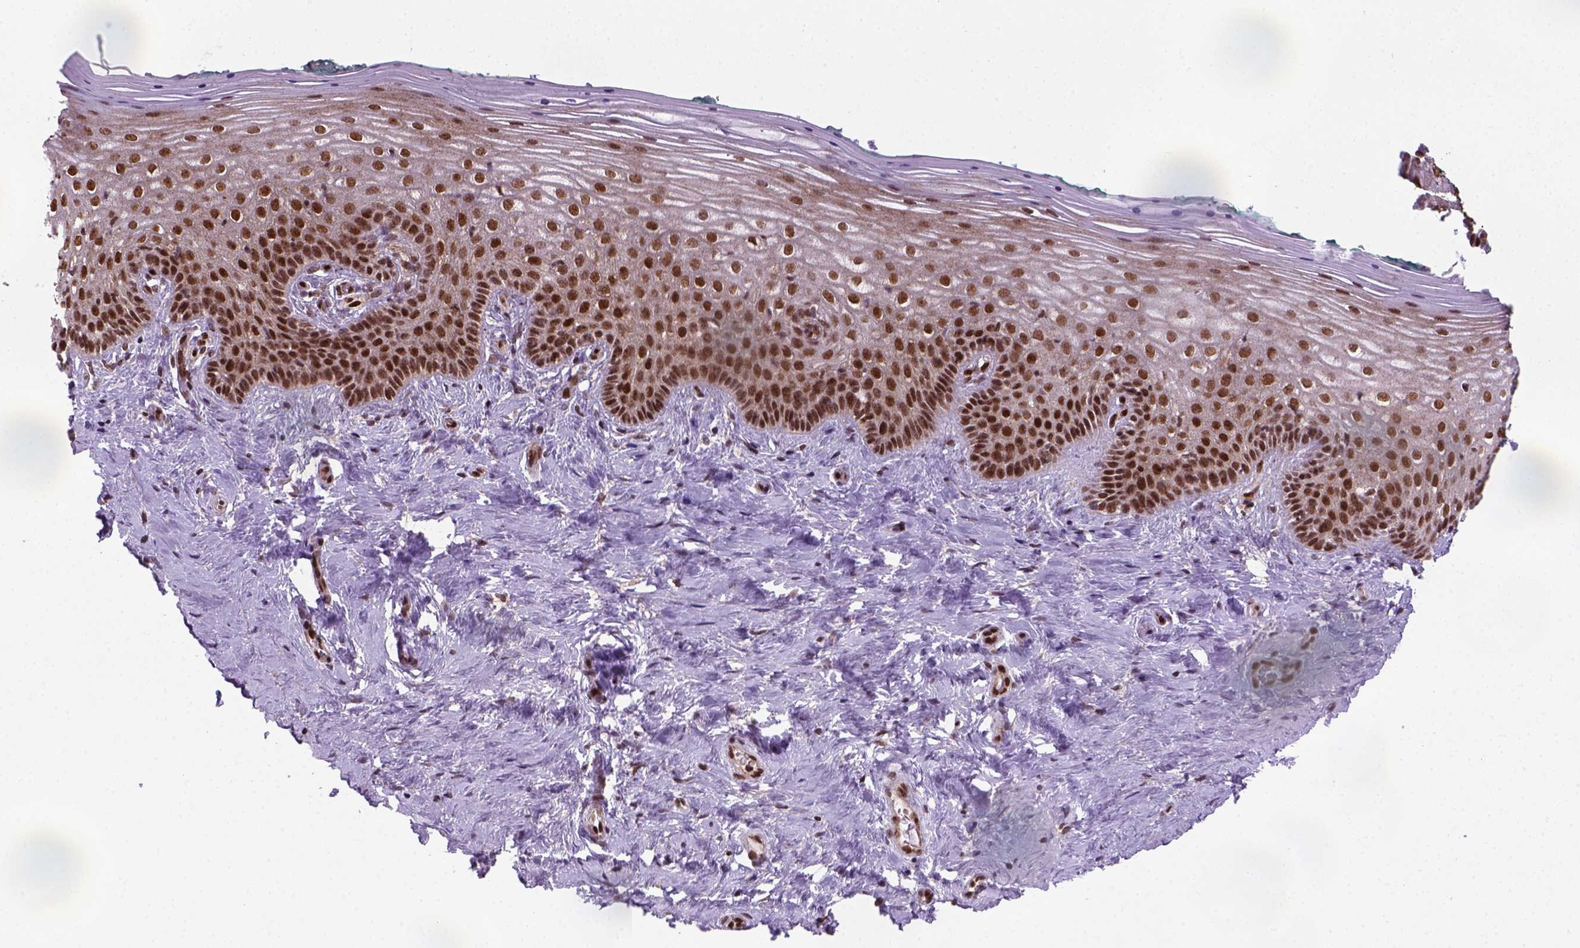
{"staining": {"intensity": "strong", "quantity": ">75%", "location": "nuclear"}, "tissue": "vagina", "cell_type": "Squamous epithelial cells", "image_type": "normal", "snomed": [{"axis": "morphology", "description": "Normal tissue, NOS"}, {"axis": "topography", "description": "Vagina"}], "caption": "Protein staining of unremarkable vagina exhibits strong nuclear expression in approximately >75% of squamous epithelial cells.", "gene": "MGMT", "patient": {"sex": "female", "age": 45}}